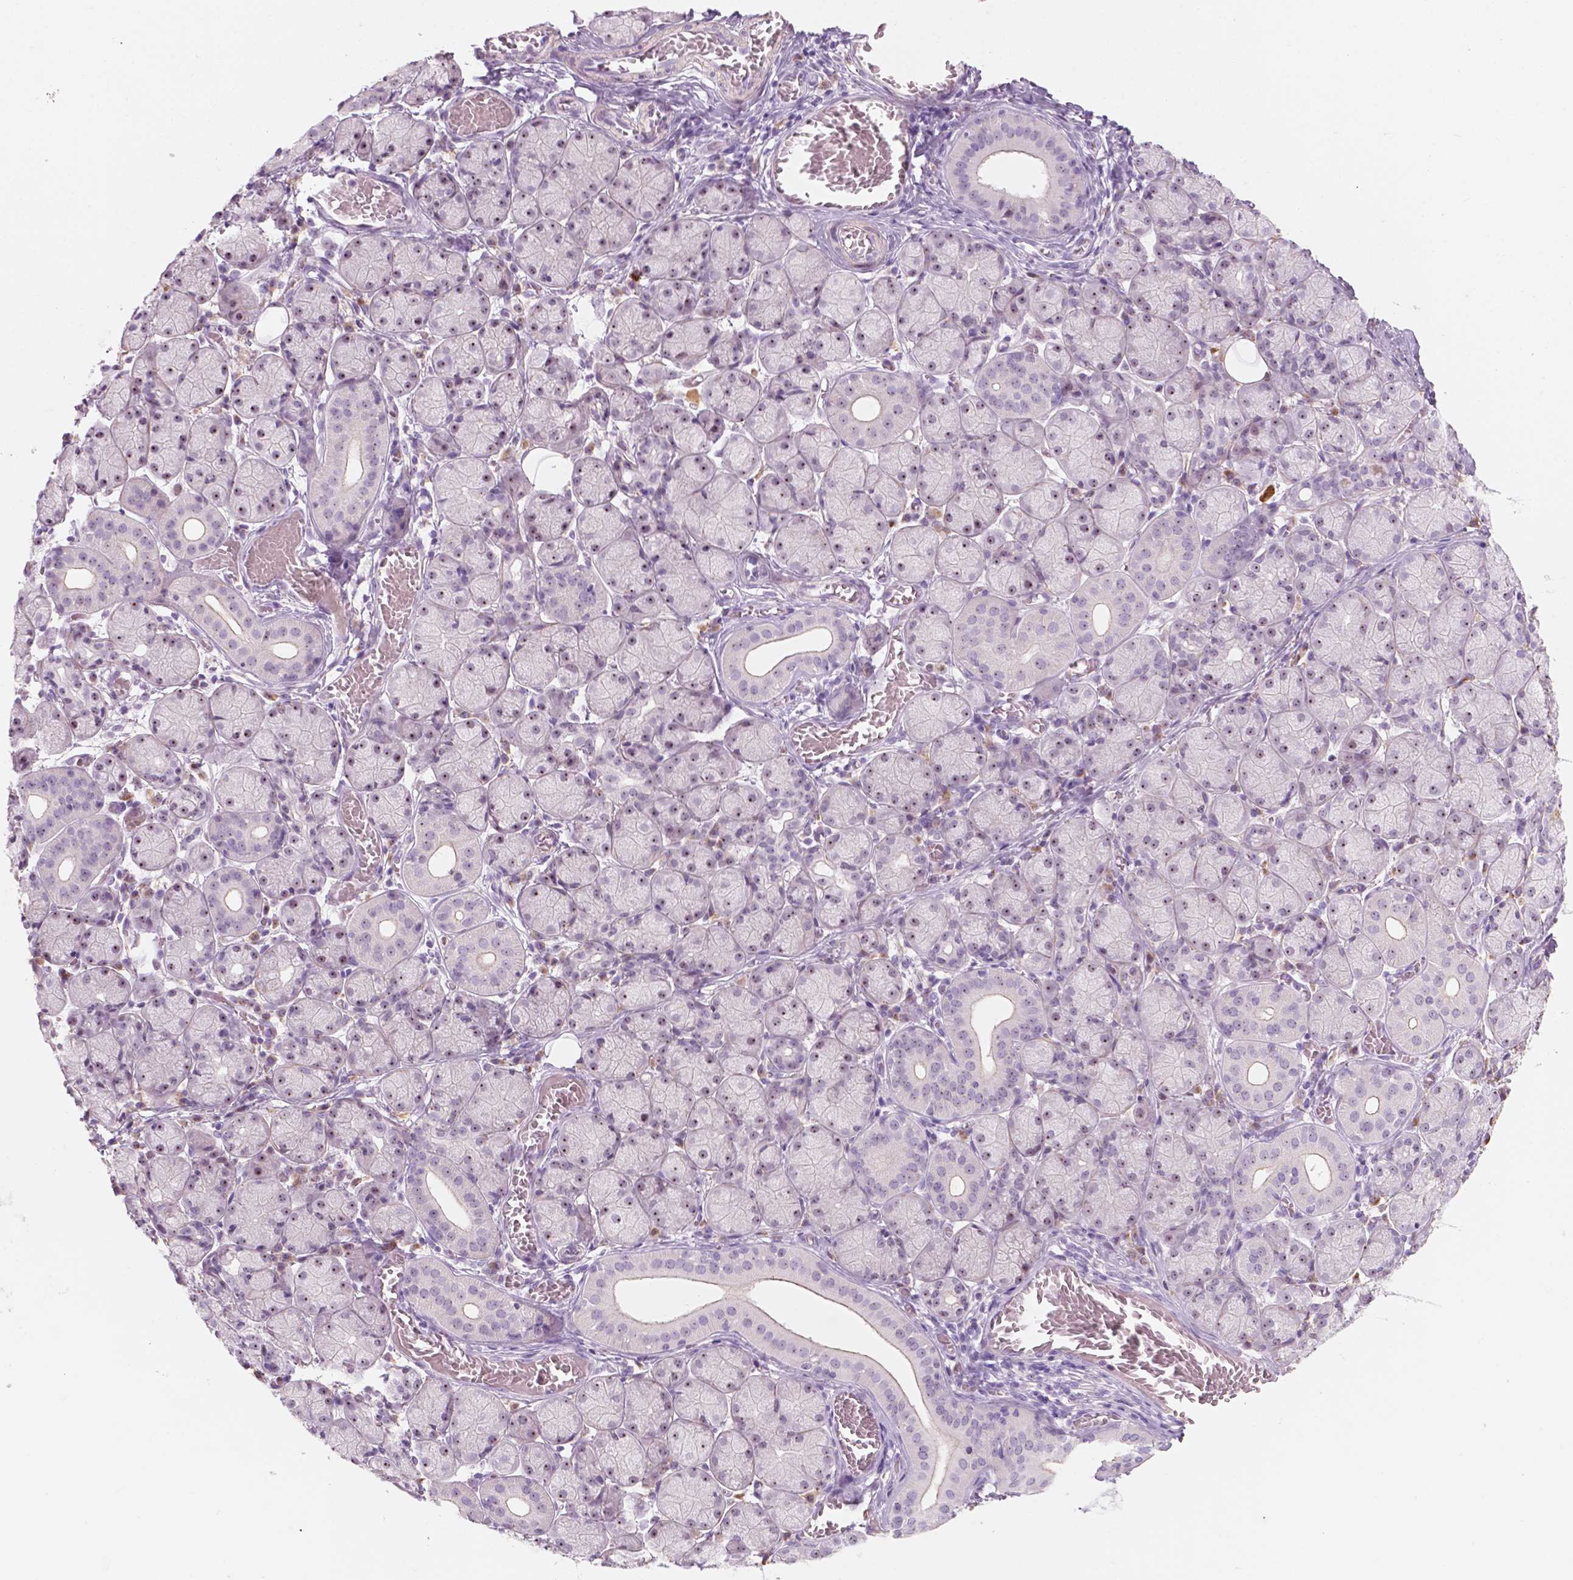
{"staining": {"intensity": "moderate", "quantity": "<25%", "location": "nuclear"}, "tissue": "salivary gland", "cell_type": "Glandular cells", "image_type": "normal", "snomed": [{"axis": "morphology", "description": "Normal tissue, NOS"}, {"axis": "topography", "description": "Salivary gland"}, {"axis": "topography", "description": "Peripheral nerve tissue"}], "caption": "IHC (DAB) staining of unremarkable human salivary gland reveals moderate nuclear protein positivity in approximately <25% of glandular cells. Nuclei are stained in blue.", "gene": "ZNF853", "patient": {"sex": "female", "age": 24}}